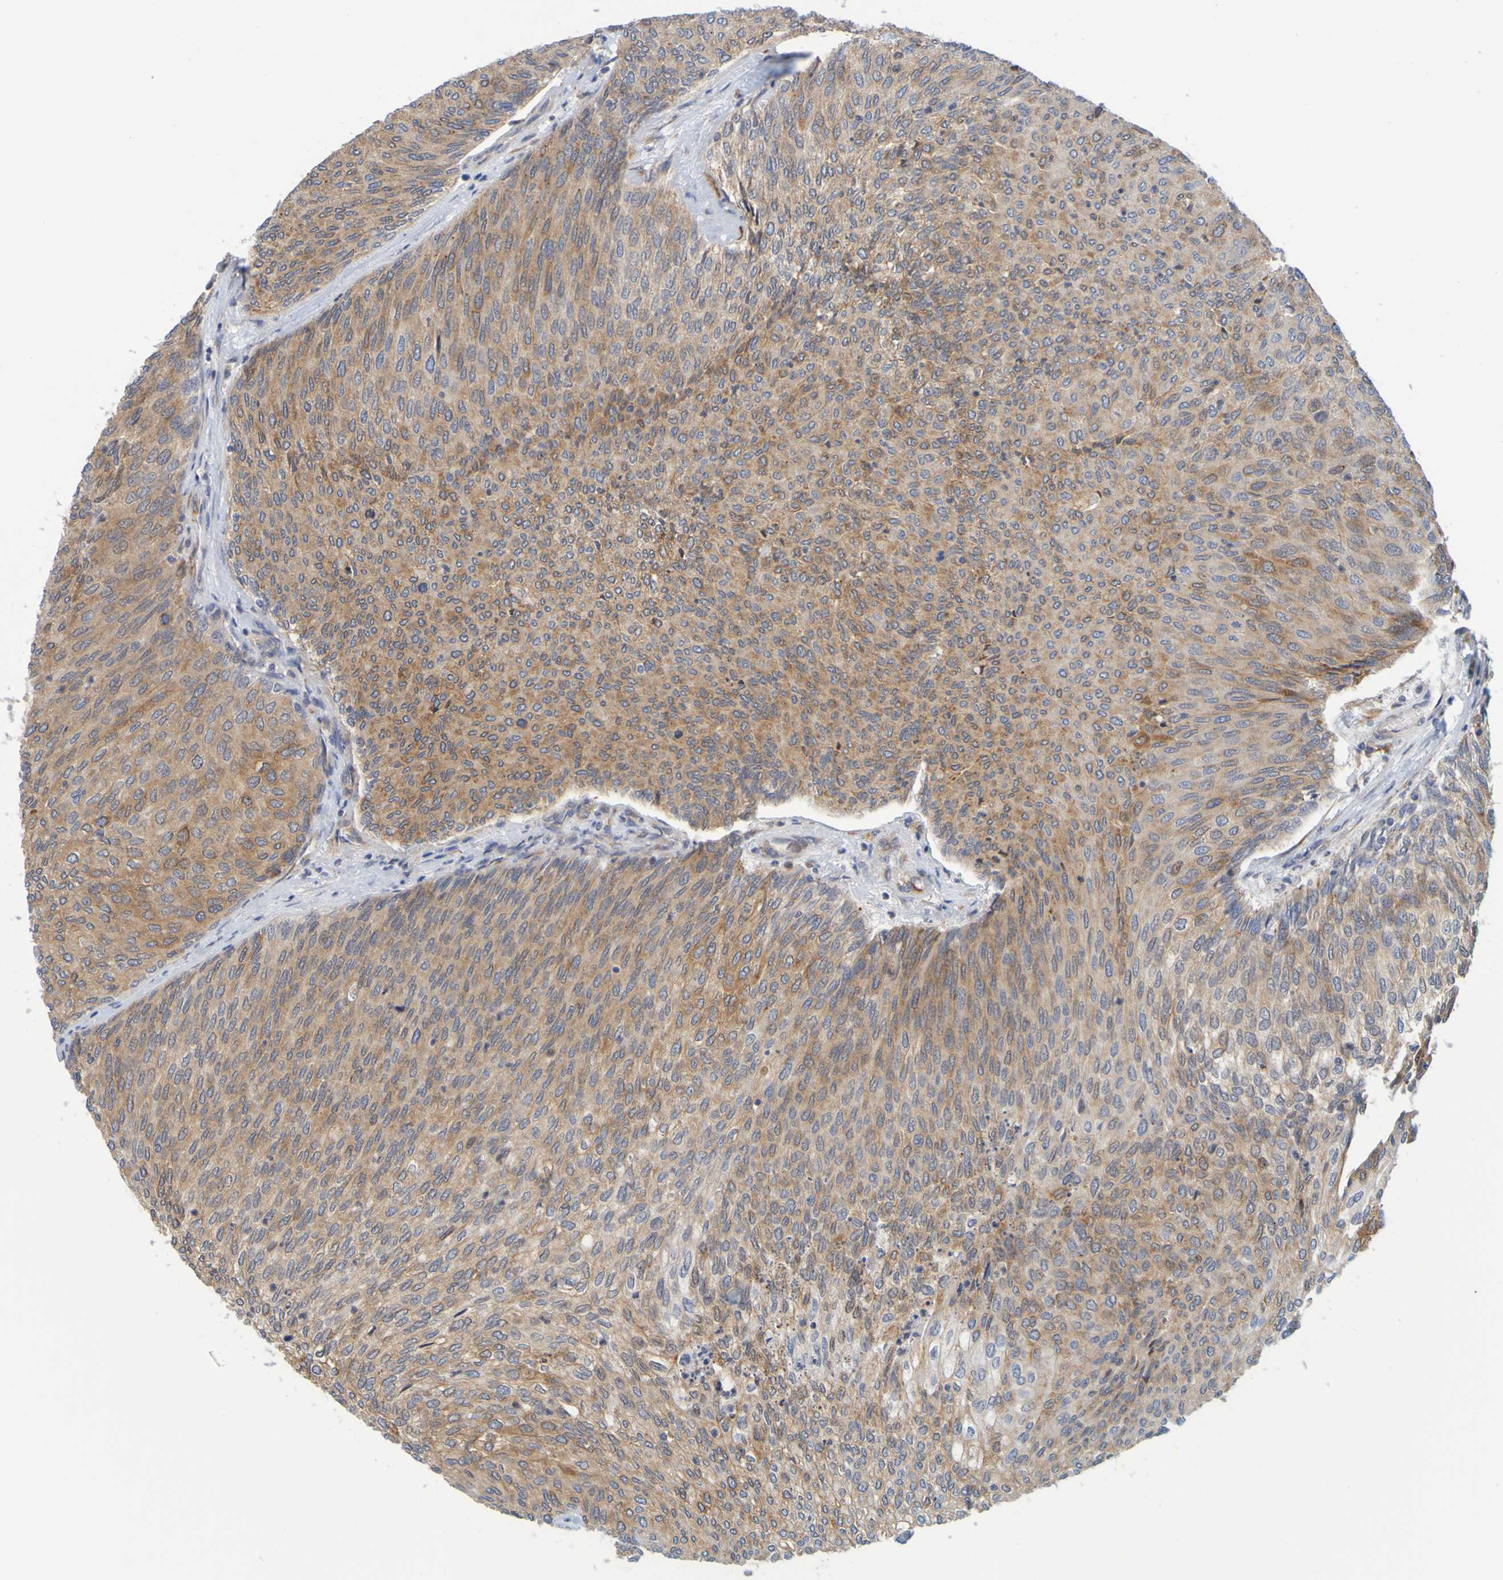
{"staining": {"intensity": "moderate", "quantity": ">75%", "location": "cytoplasmic/membranous"}, "tissue": "urothelial cancer", "cell_type": "Tumor cells", "image_type": "cancer", "snomed": [{"axis": "morphology", "description": "Urothelial carcinoma, Low grade"}, {"axis": "topography", "description": "Urinary bladder"}], "caption": "Immunohistochemical staining of human low-grade urothelial carcinoma exhibits medium levels of moderate cytoplasmic/membranous expression in about >75% of tumor cells.", "gene": "SIL1", "patient": {"sex": "female", "age": 79}}